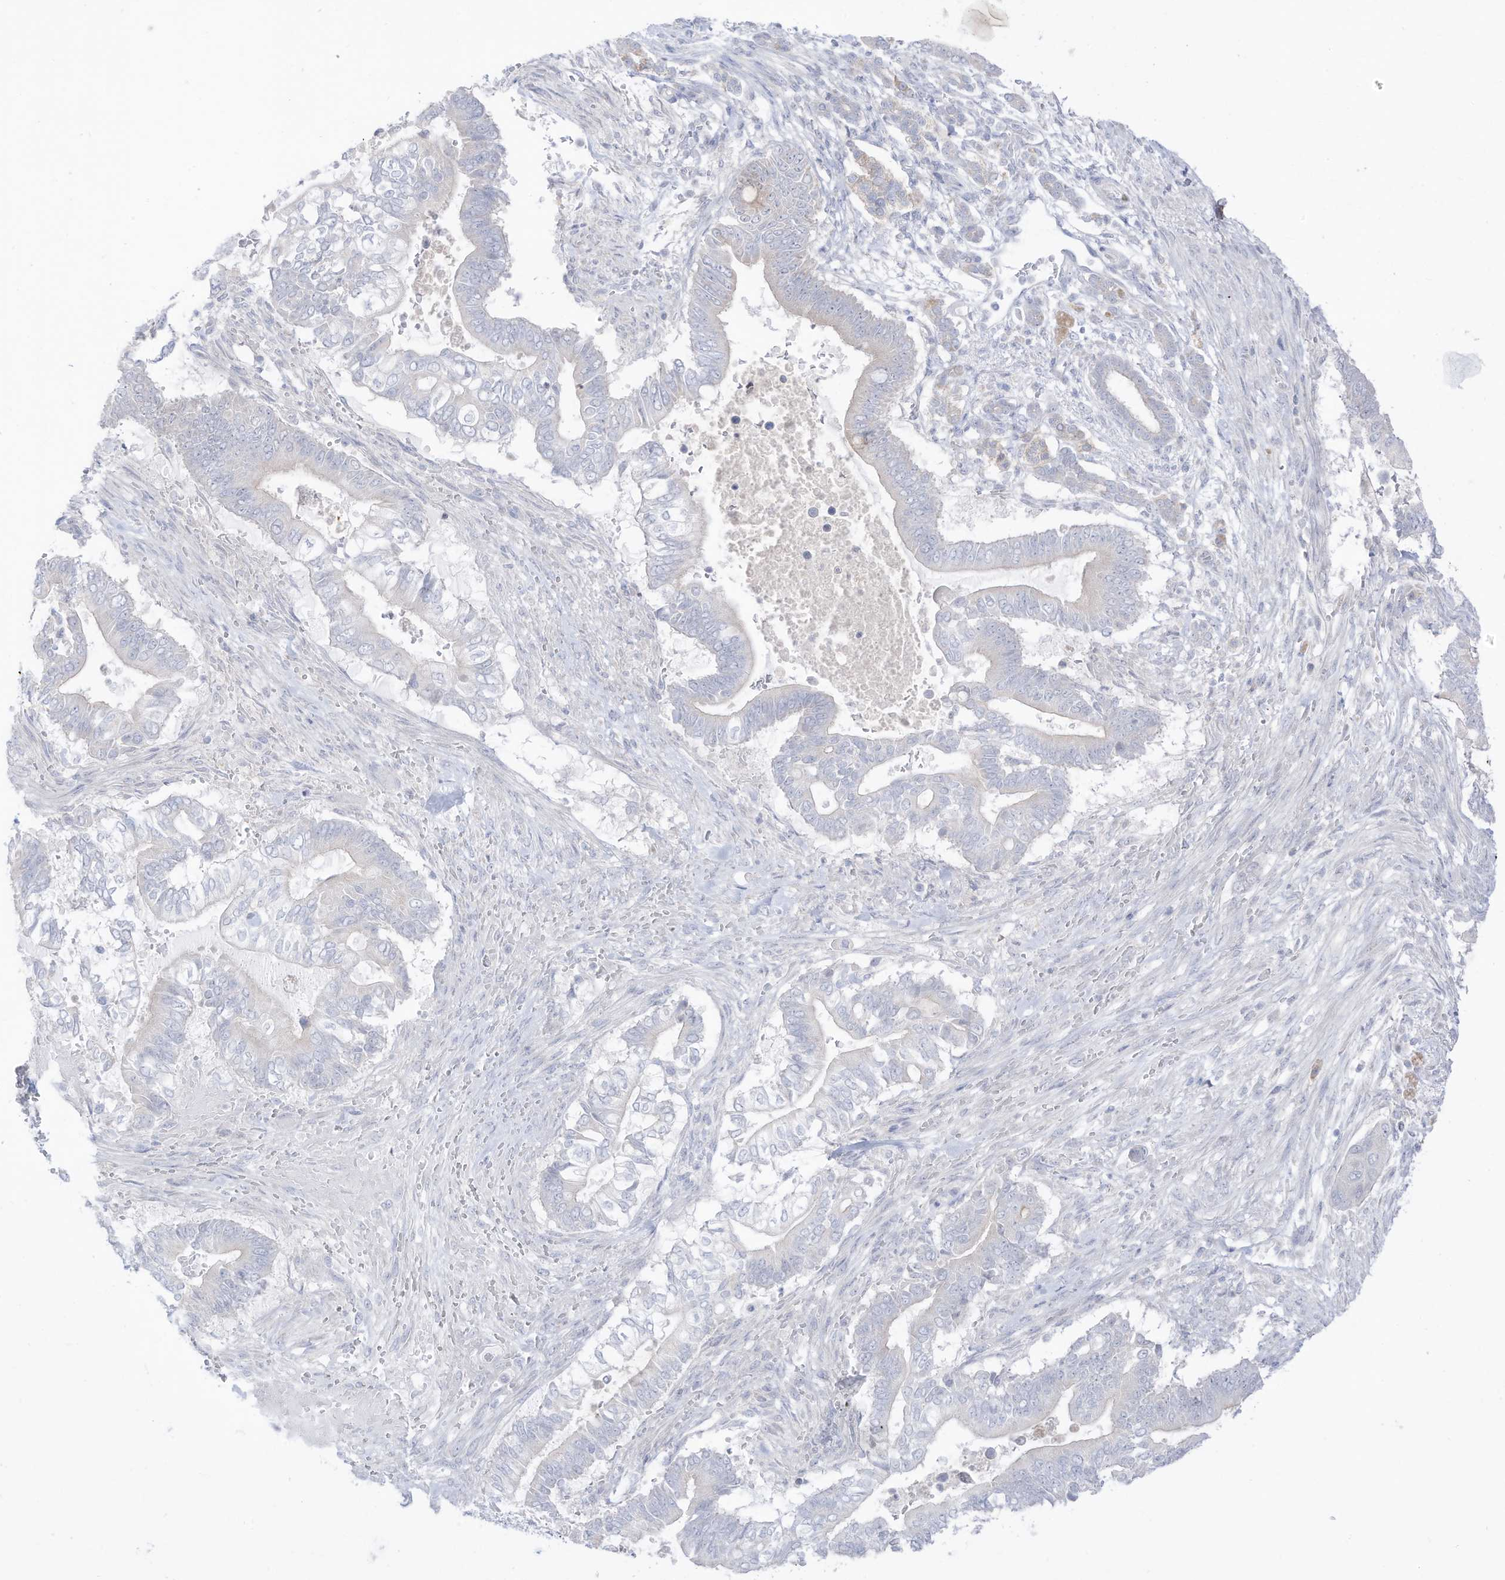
{"staining": {"intensity": "negative", "quantity": "none", "location": "none"}, "tissue": "pancreatic cancer", "cell_type": "Tumor cells", "image_type": "cancer", "snomed": [{"axis": "morphology", "description": "Adenocarcinoma, NOS"}, {"axis": "topography", "description": "Pancreas"}], "caption": "Immunohistochemistry of pancreatic cancer shows no staining in tumor cells.", "gene": "OGT", "patient": {"sex": "male", "age": 68}}